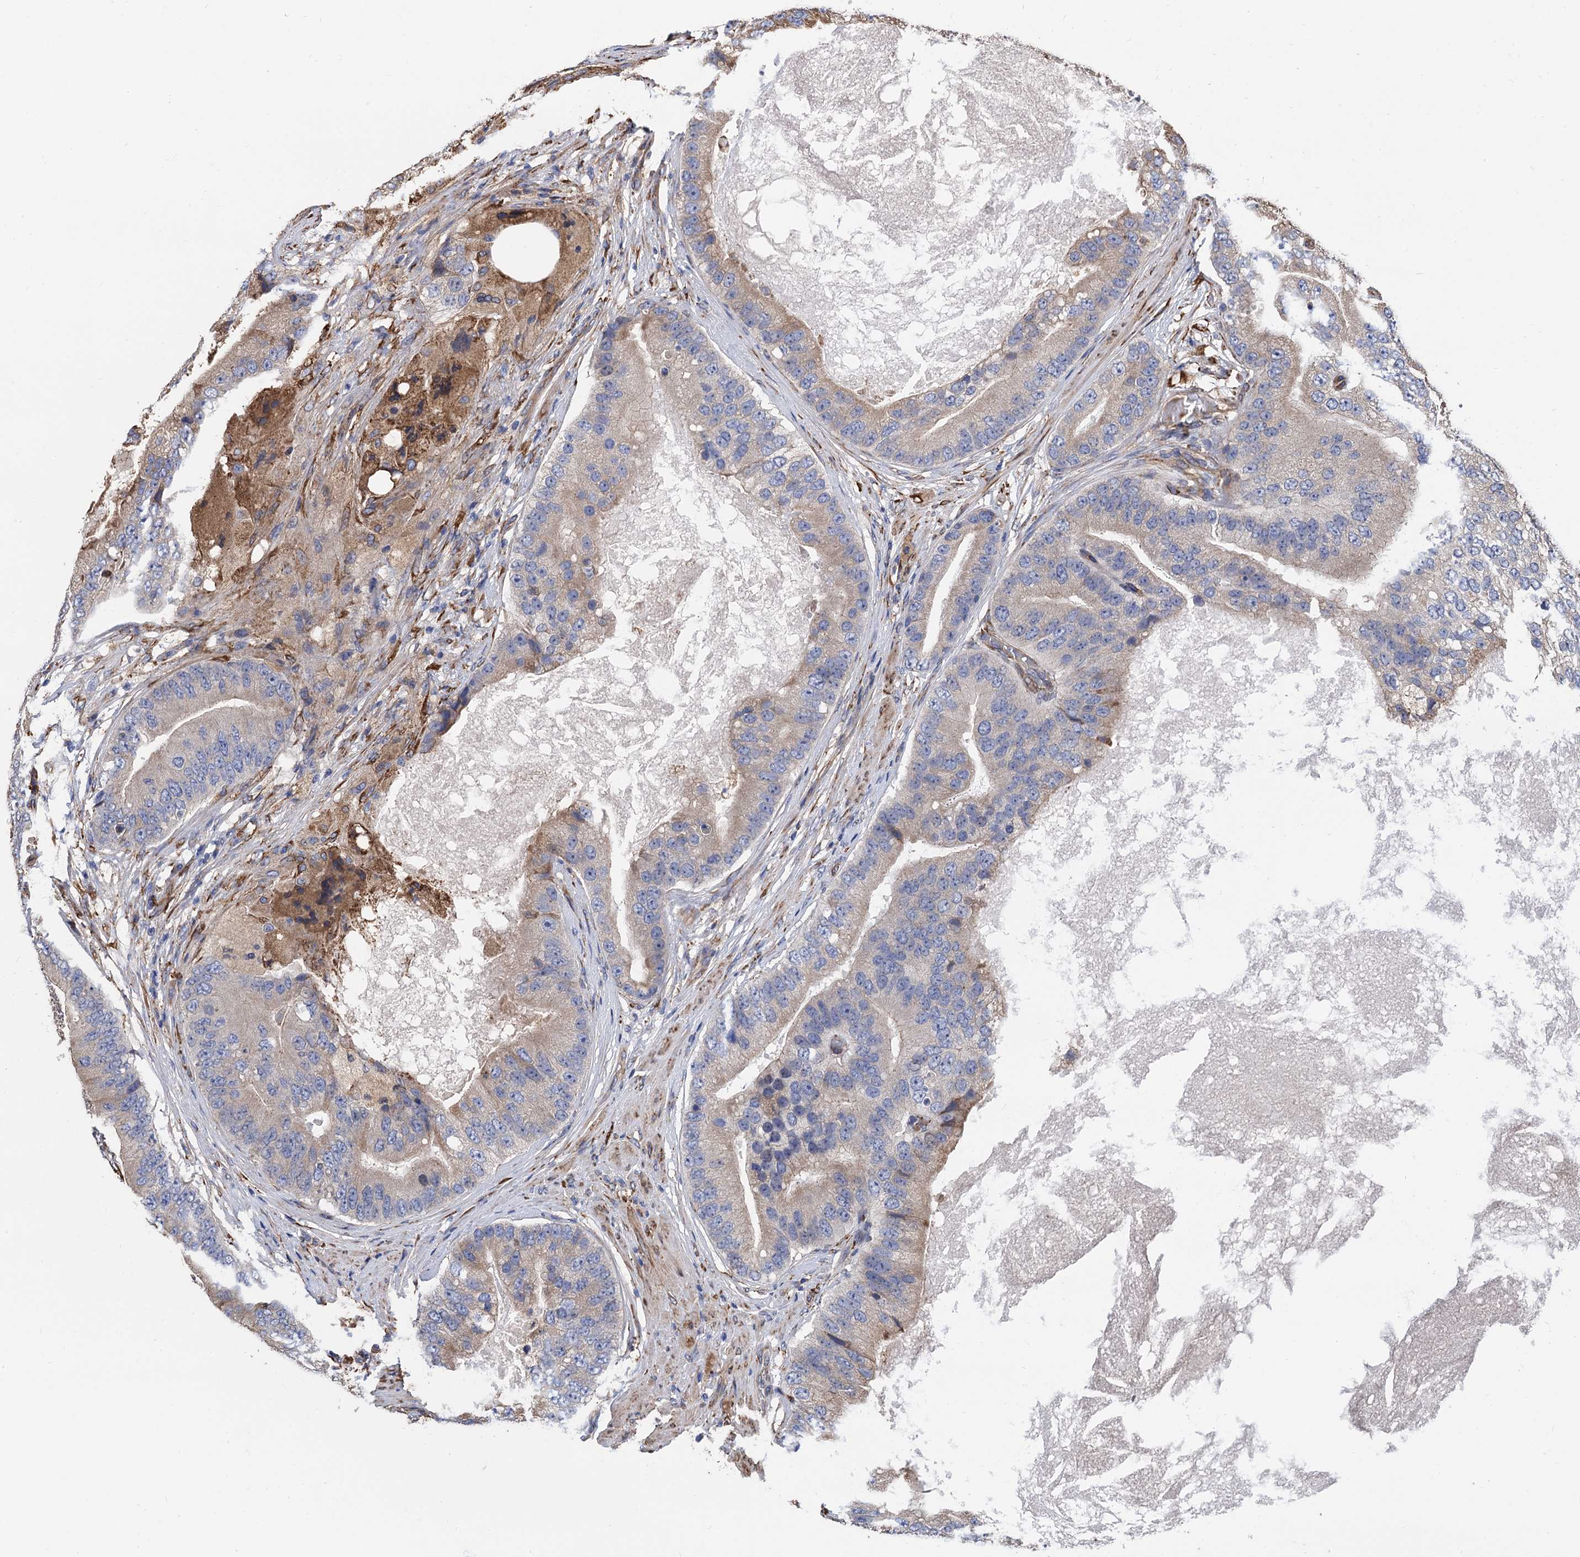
{"staining": {"intensity": "weak", "quantity": "<25%", "location": "cytoplasmic/membranous"}, "tissue": "prostate cancer", "cell_type": "Tumor cells", "image_type": "cancer", "snomed": [{"axis": "morphology", "description": "Adenocarcinoma, High grade"}, {"axis": "topography", "description": "Prostate"}], "caption": "Immunohistochemistry image of prostate cancer stained for a protein (brown), which reveals no staining in tumor cells. (Stains: DAB (3,3'-diaminobenzidine) immunohistochemistry with hematoxylin counter stain, Microscopy: brightfield microscopy at high magnification).", "gene": "CNNM1", "patient": {"sex": "male", "age": 70}}